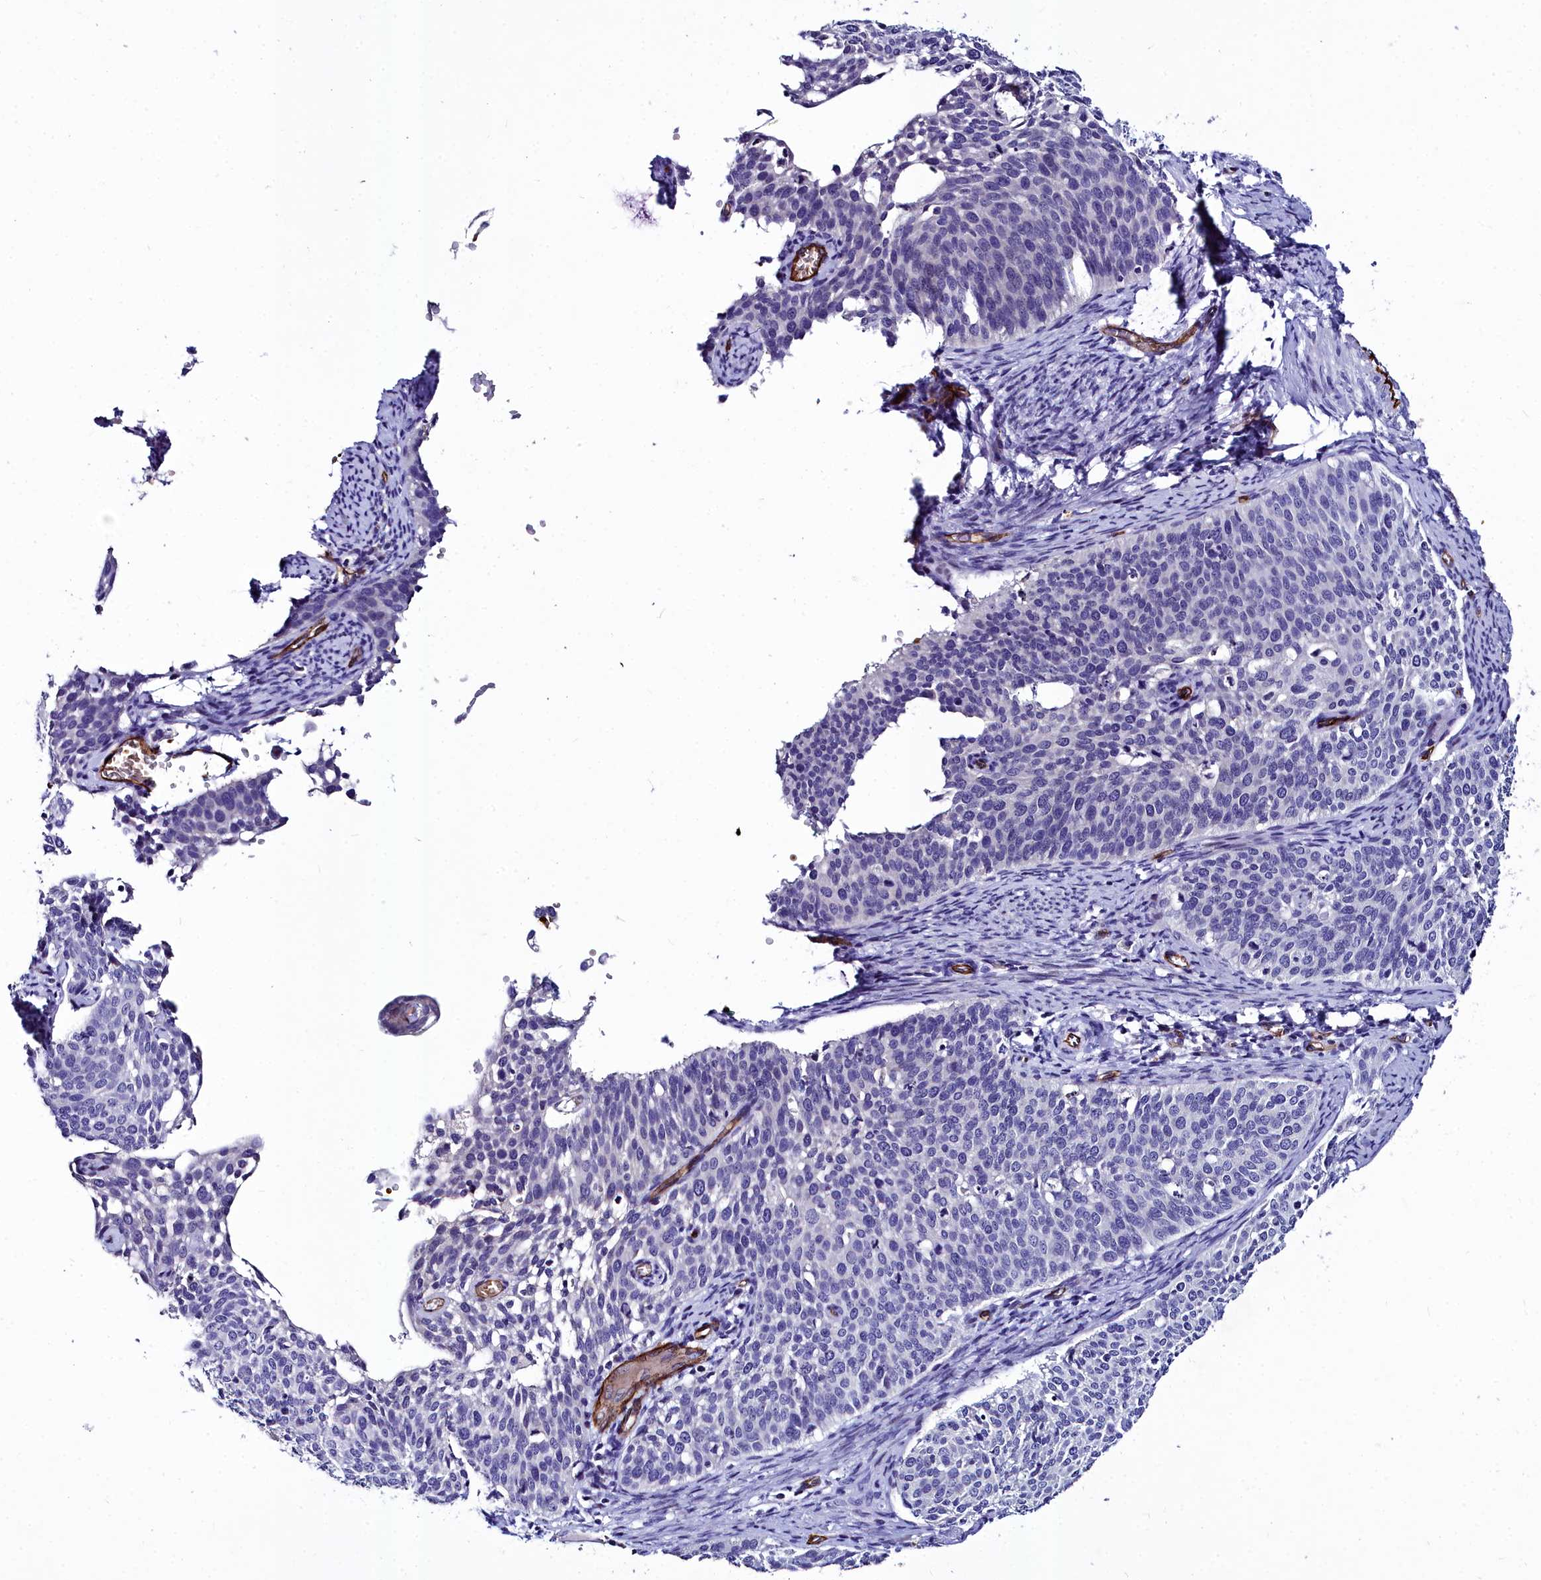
{"staining": {"intensity": "negative", "quantity": "none", "location": "none"}, "tissue": "cervical cancer", "cell_type": "Tumor cells", "image_type": "cancer", "snomed": [{"axis": "morphology", "description": "Squamous cell carcinoma, NOS"}, {"axis": "topography", "description": "Cervix"}], "caption": "High power microscopy histopathology image of an IHC image of cervical cancer (squamous cell carcinoma), revealing no significant positivity in tumor cells.", "gene": "CYP4F11", "patient": {"sex": "female", "age": 44}}